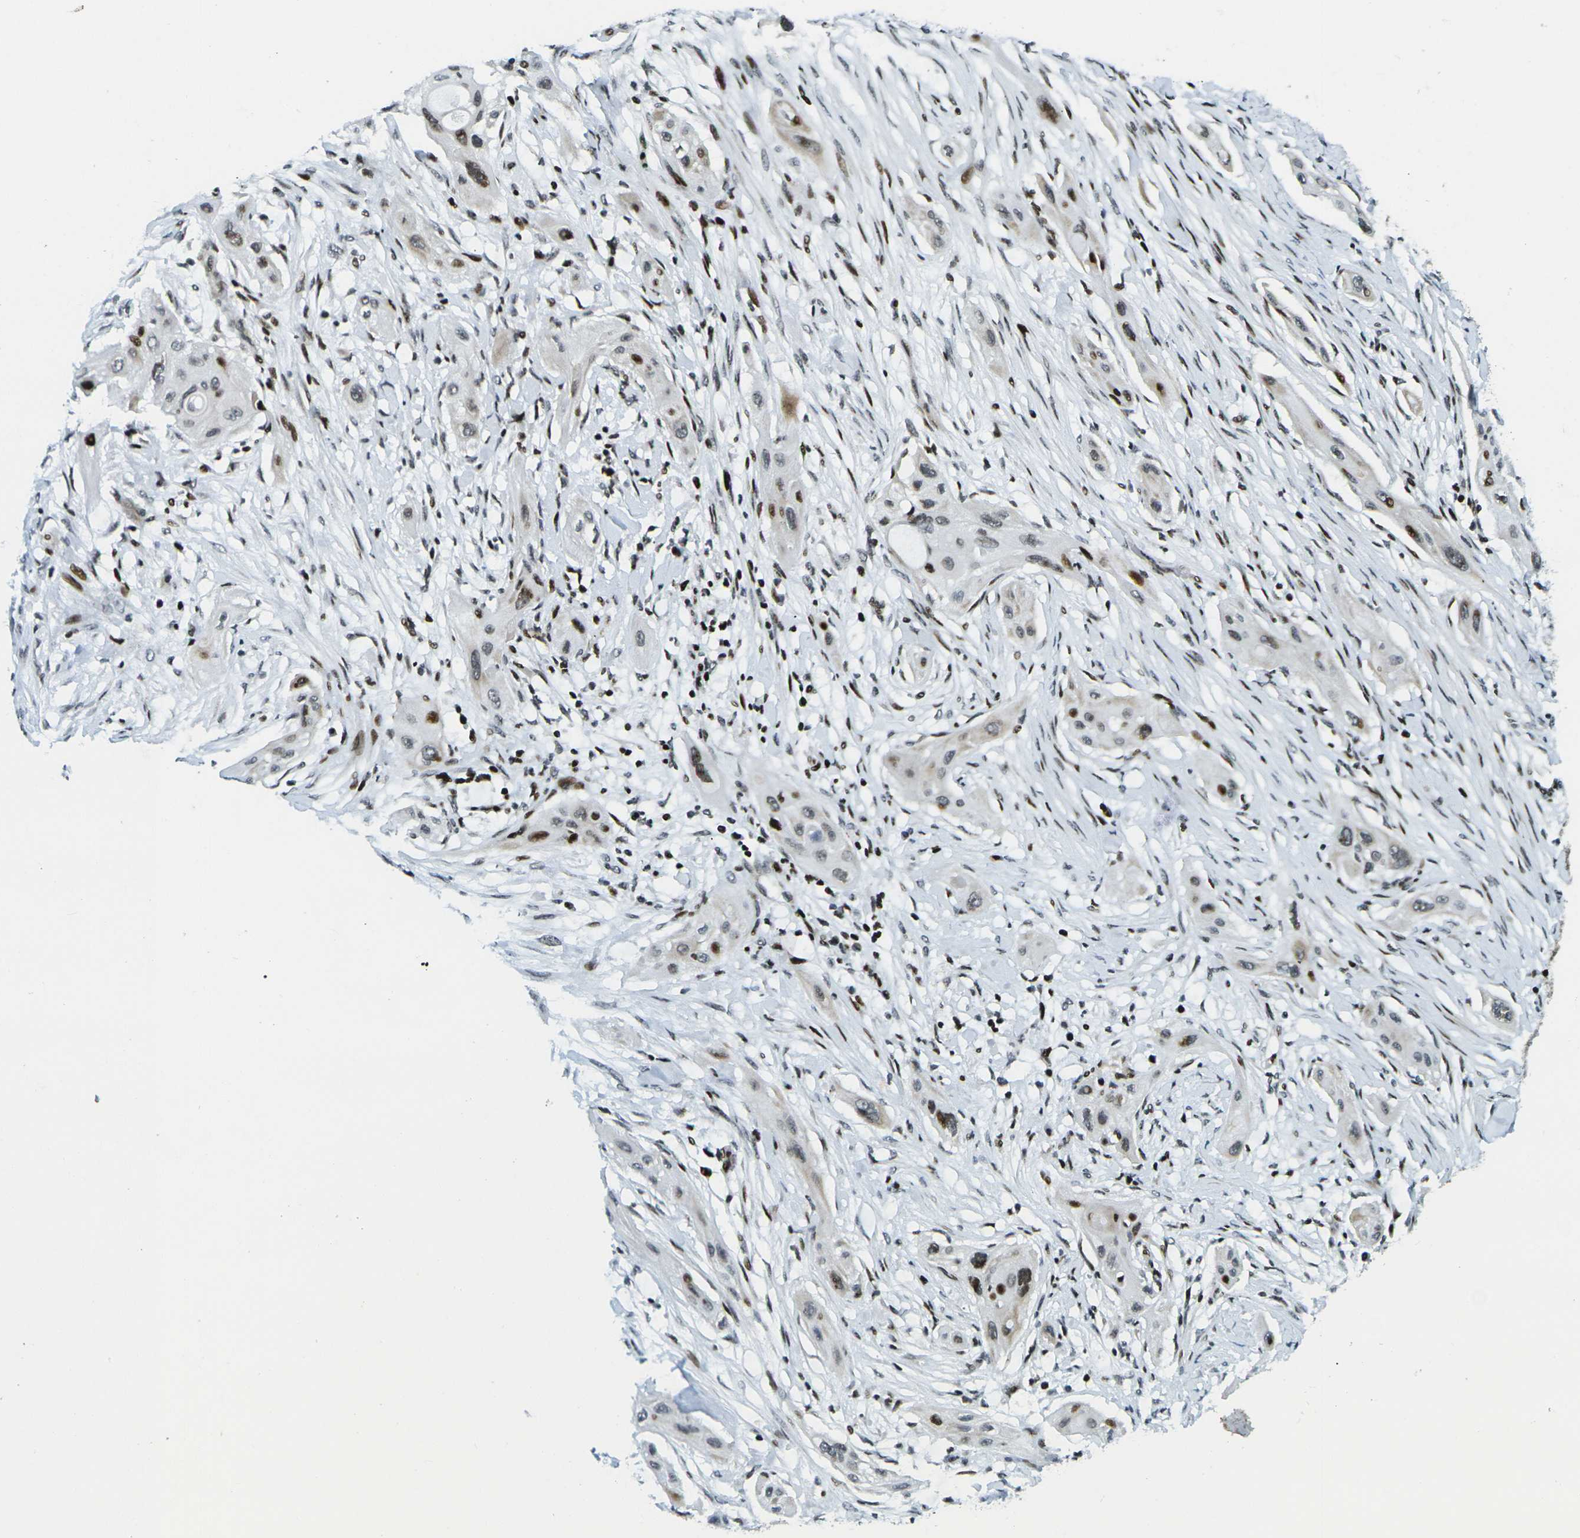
{"staining": {"intensity": "moderate", "quantity": "25%-75%", "location": "nuclear"}, "tissue": "lung cancer", "cell_type": "Tumor cells", "image_type": "cancer", "snomed": [{"axis": "morphology", "description": "Squamous cell carcinoma, NOS"}, {"axis": "topography", "description": "Lung"}], "caption": "Tumor cells exhibit moderate nuclear positivity in about 25%-75% of cells in squamous cell carcinoma (lung).", "gene": "H3-3A", "patient": {"sex": "female", "age": 47}}